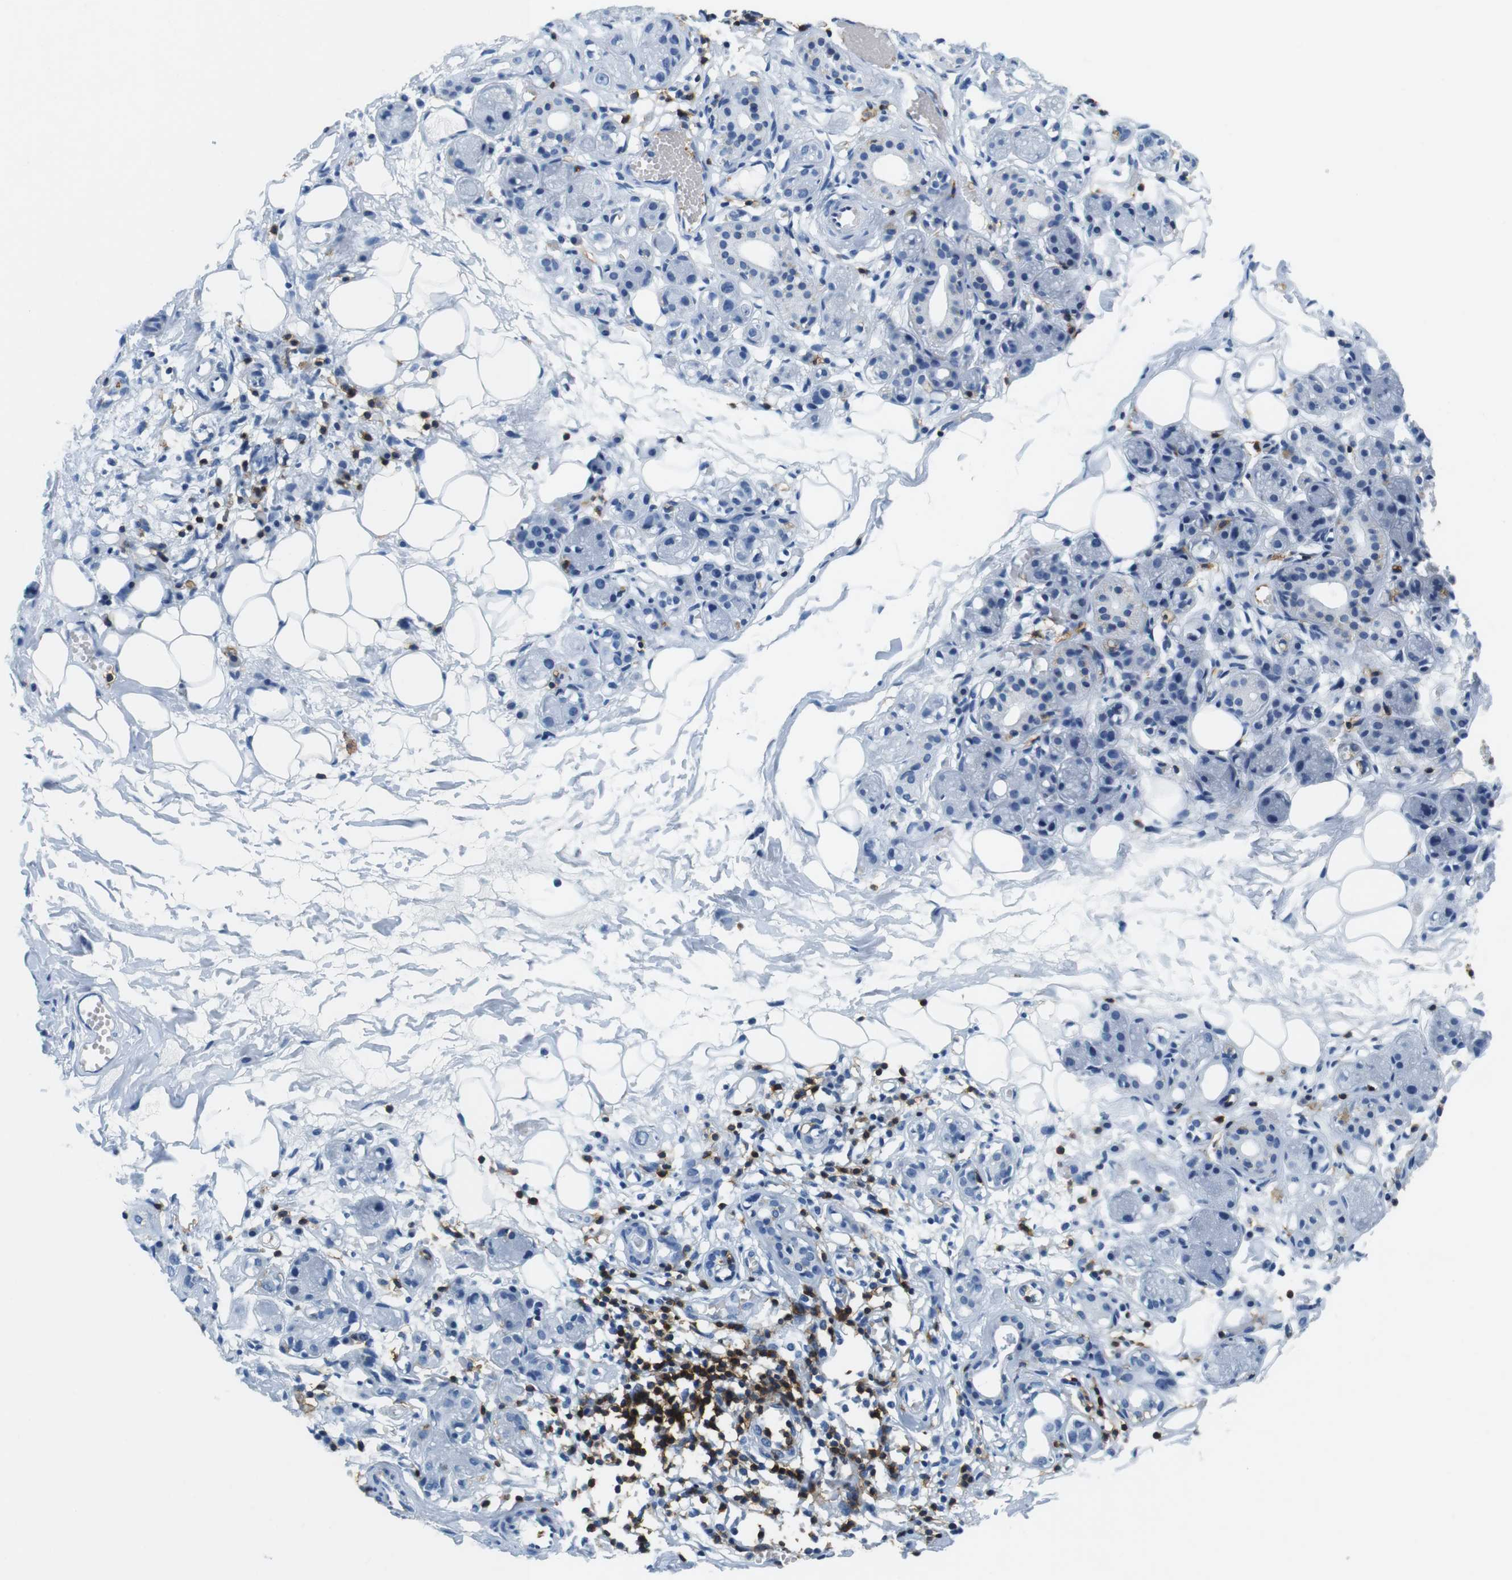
{"staining": {"intensity": "negative", "quantity": "none", "location": "none"}, "tissue": "adipose tissue", "cell_type": "Adipocytes", "image_type": "normal", "snomed": [{"axis": "morphology", "description": "Normal tissue, NOS"}, {"axis": "morphology", "description": "Inflammation, NOS"}, {"axis": "topography", "description": "Vascular tissue"}, {"axis": "topography", "description": "Salivary gland"}], "caption": "The IHC micrograph has no significant staining in adipocytes of adipose tissue. (Immunohistochemistry, brightfield microscopy, high magnification).", "gene": "LAT", "patient": {"sex": "female", "age": 75}}